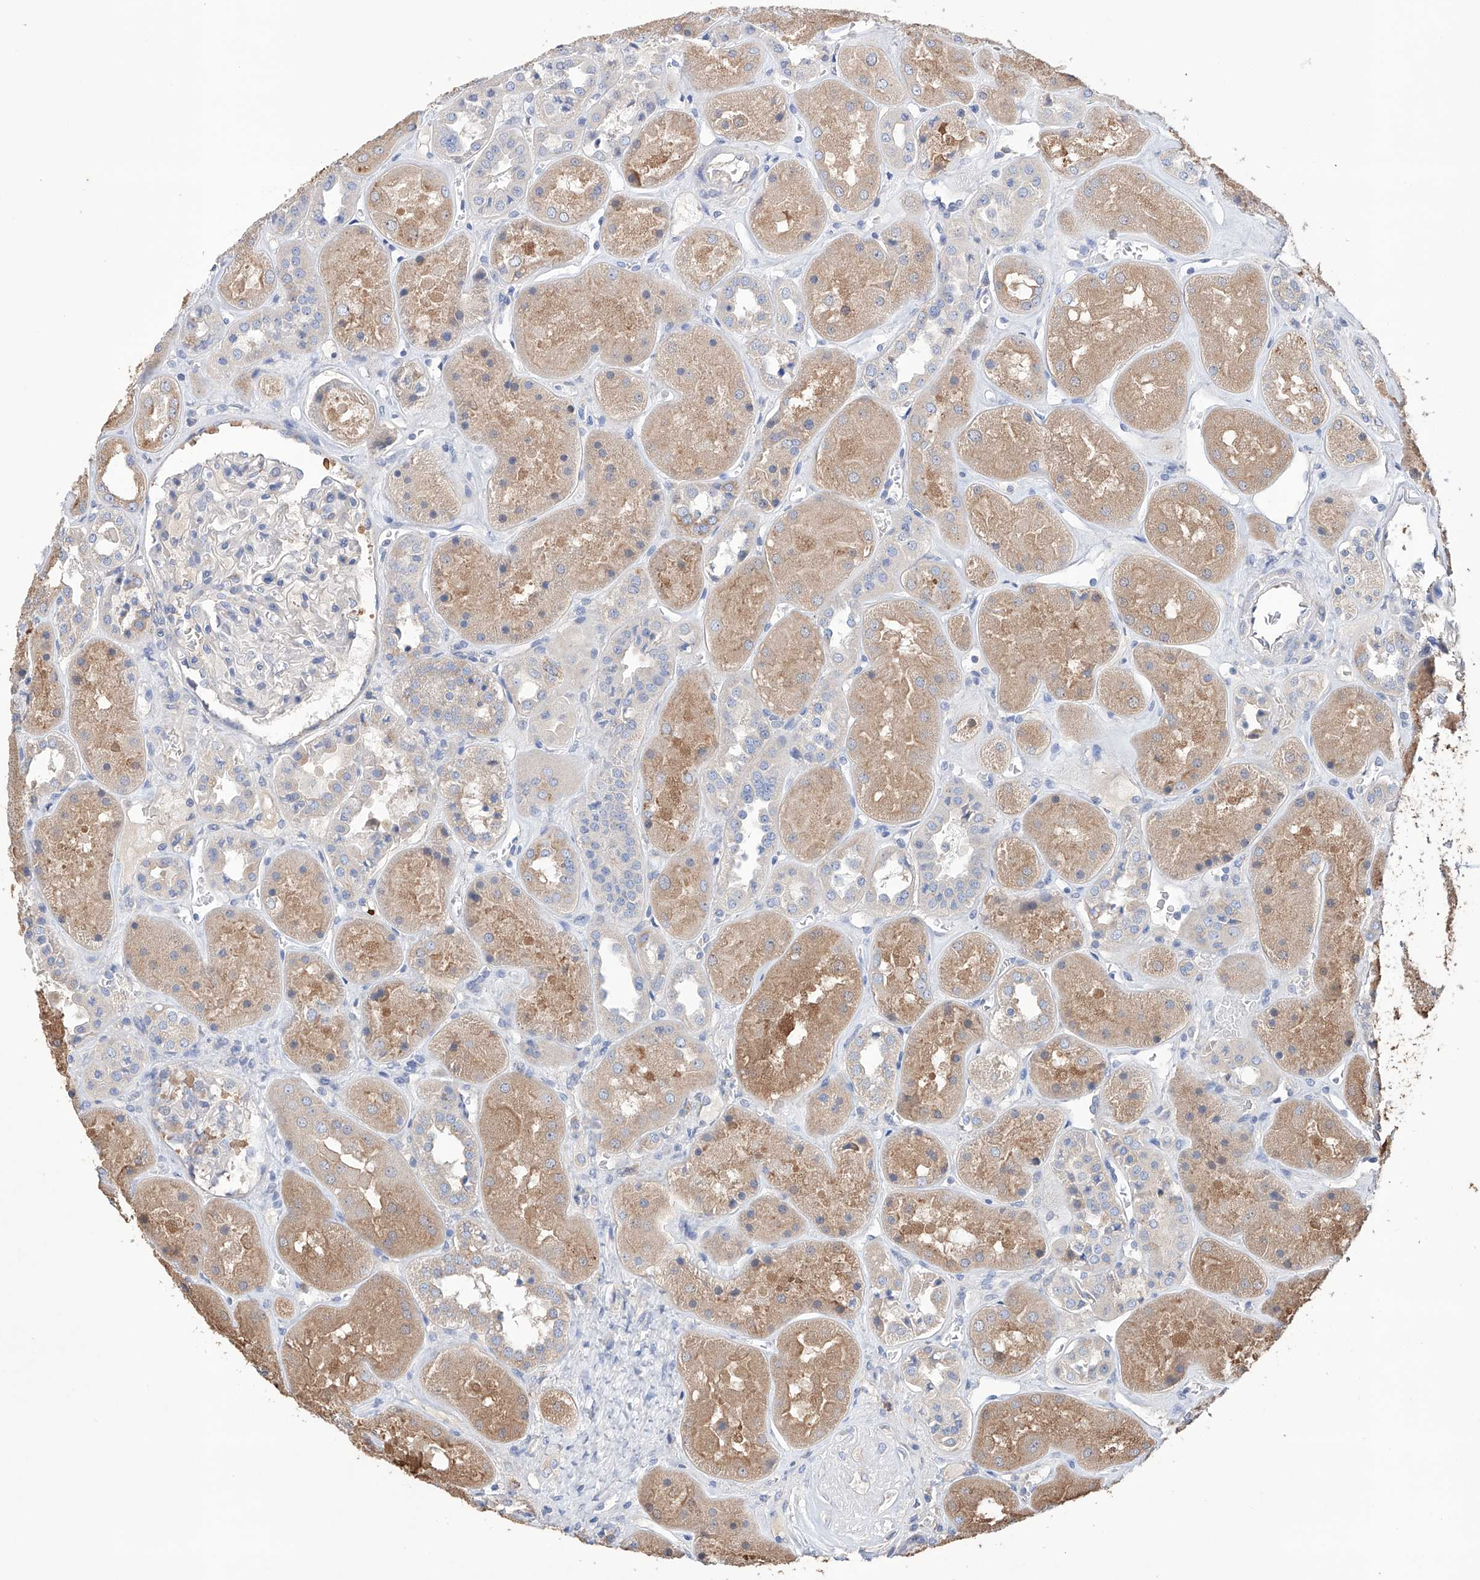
{"staining": {"intensity": "negative", "quantity": "none", "location": "none"}, "tissue": "kidney", "cell_type": "Cells in glomeruli", "image_type": "normal", "snomed": [{"axis": "morphology", "description": "Normal tissue, NOS"}, {"axis": "topography", "description": "Kidney"}], "caption": "The photomicrograph displays no significant expression in cells in glomeruli of kidney. (Stains: DAB (3,3'-diaminobenzidine) immunohistochemistry (IHC) with hematoxylin counter stain, Microscopy: brightfield microscopy at high magnification).", "gene": "AFG1L", "patient": {"sex": "male", "age": 70}}